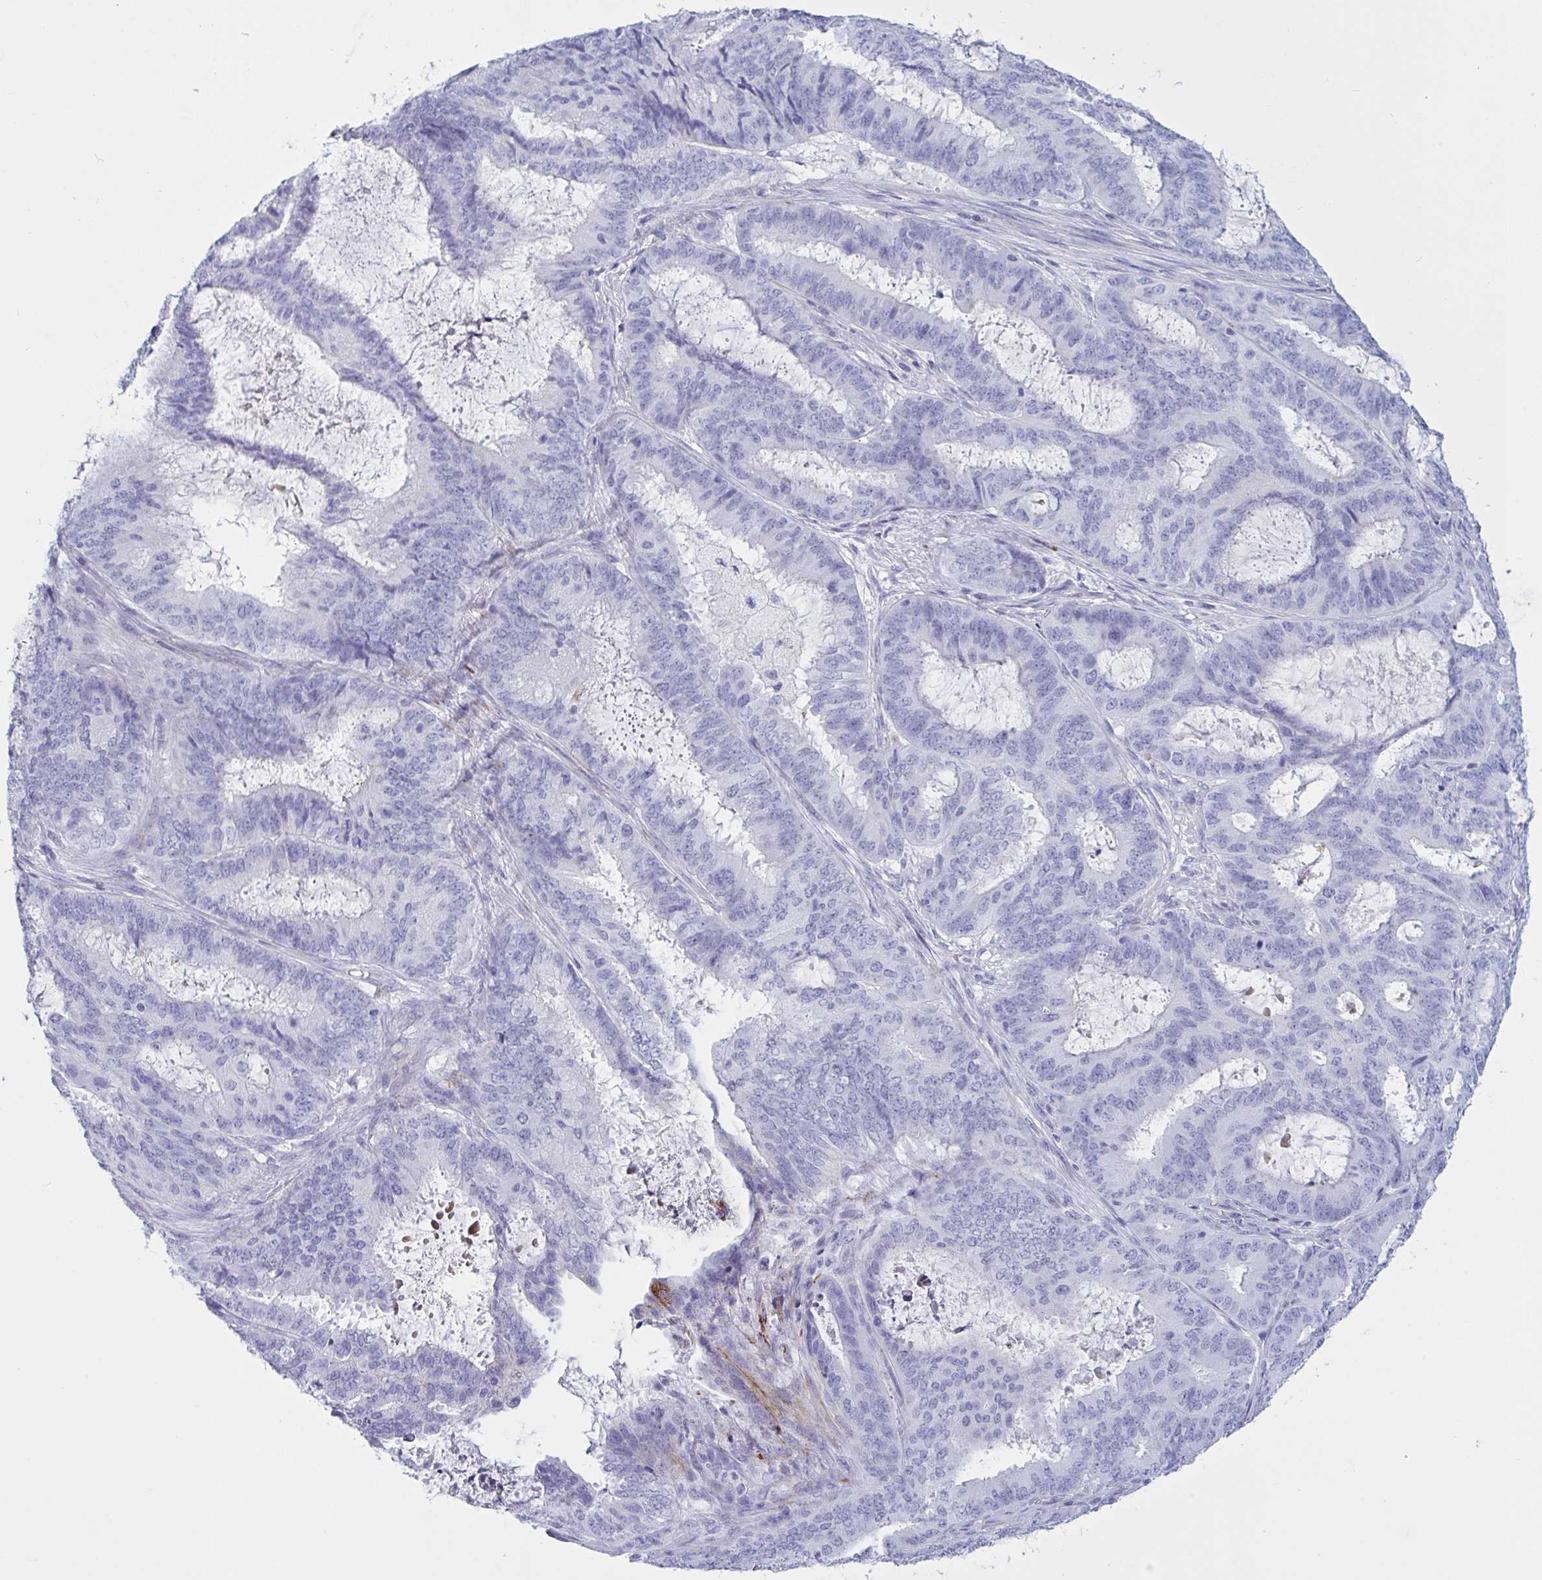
{"staining": {"intensity": "negative", "quantity": "none", "location": "none"}, "tissue": "endometrial cancer", "cell_type": "Tumor cells", "image_type": "cancer", "snomed": [{"axis": "morphology", "description": "Adenocarcinoma, NOS"}, {"axis": "topography", "description": "Endometrium"}], "caption": "Immunohistochemistry (IHC) micrograph of human endometrial cancer (adenocarcinoma) stained for a protein (brown), which shows no staining in tumor cells.", "gene": "OXLD1", "patient": {"sex": "female", "age": 51}}